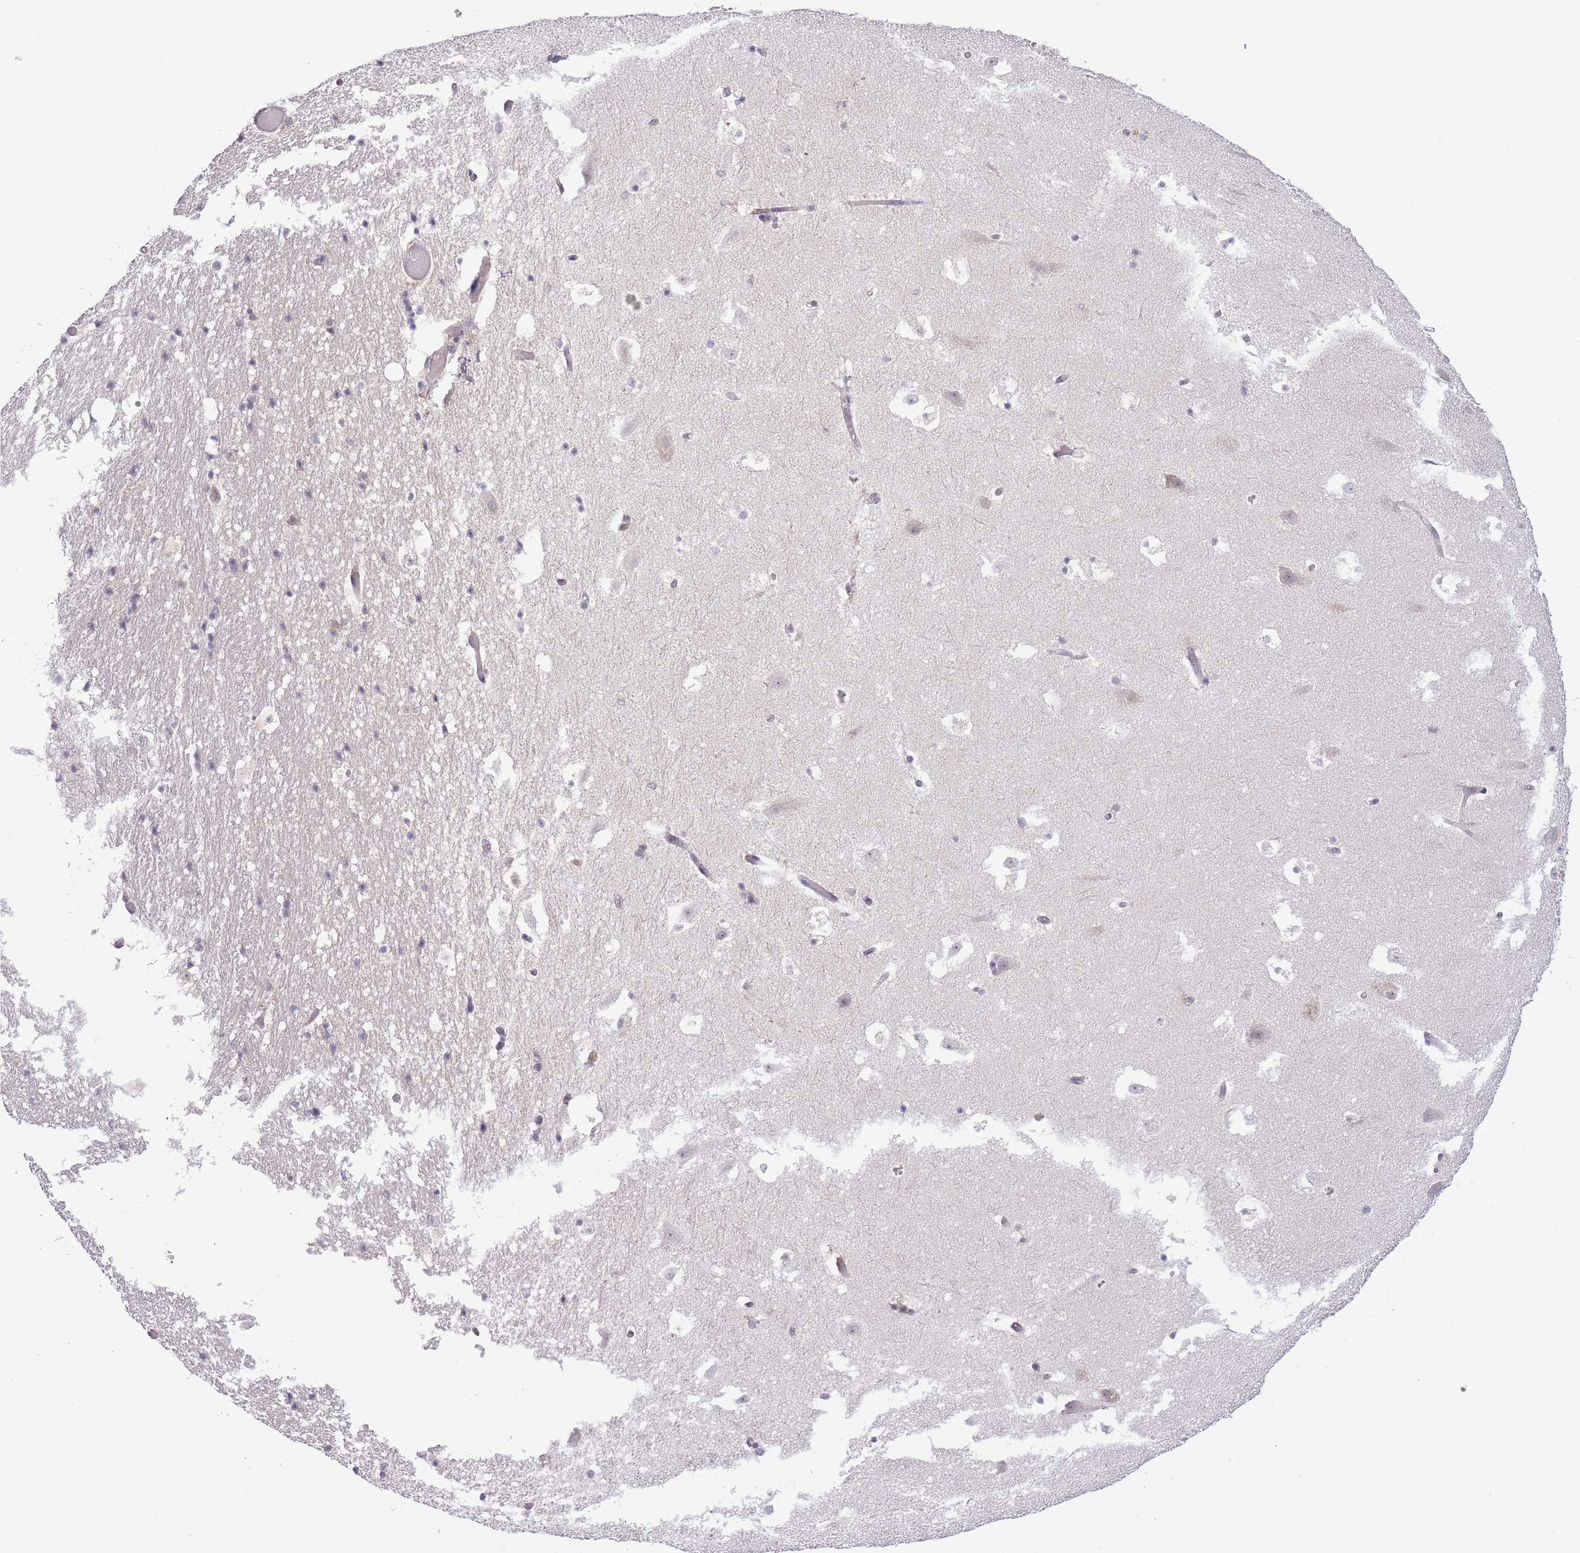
{"staining": {"intensity": "negative", "quantity": "none", "location": "none"}, "tissue": "hippocampus", "cell_type": "Glial cells", "image_type": "normal", "snomed": [{"axis": "morphology", "description": "Normal tissue, NOS"}, {"axis": "topography", "description": "Hippocampus"}], "caption": "This is an immunohistochemistry histopathology image of benign hippocampus. There is no positivity in glial cells.", "gene": "GALK2", "patient": {"sex": "female", "age": 52}}